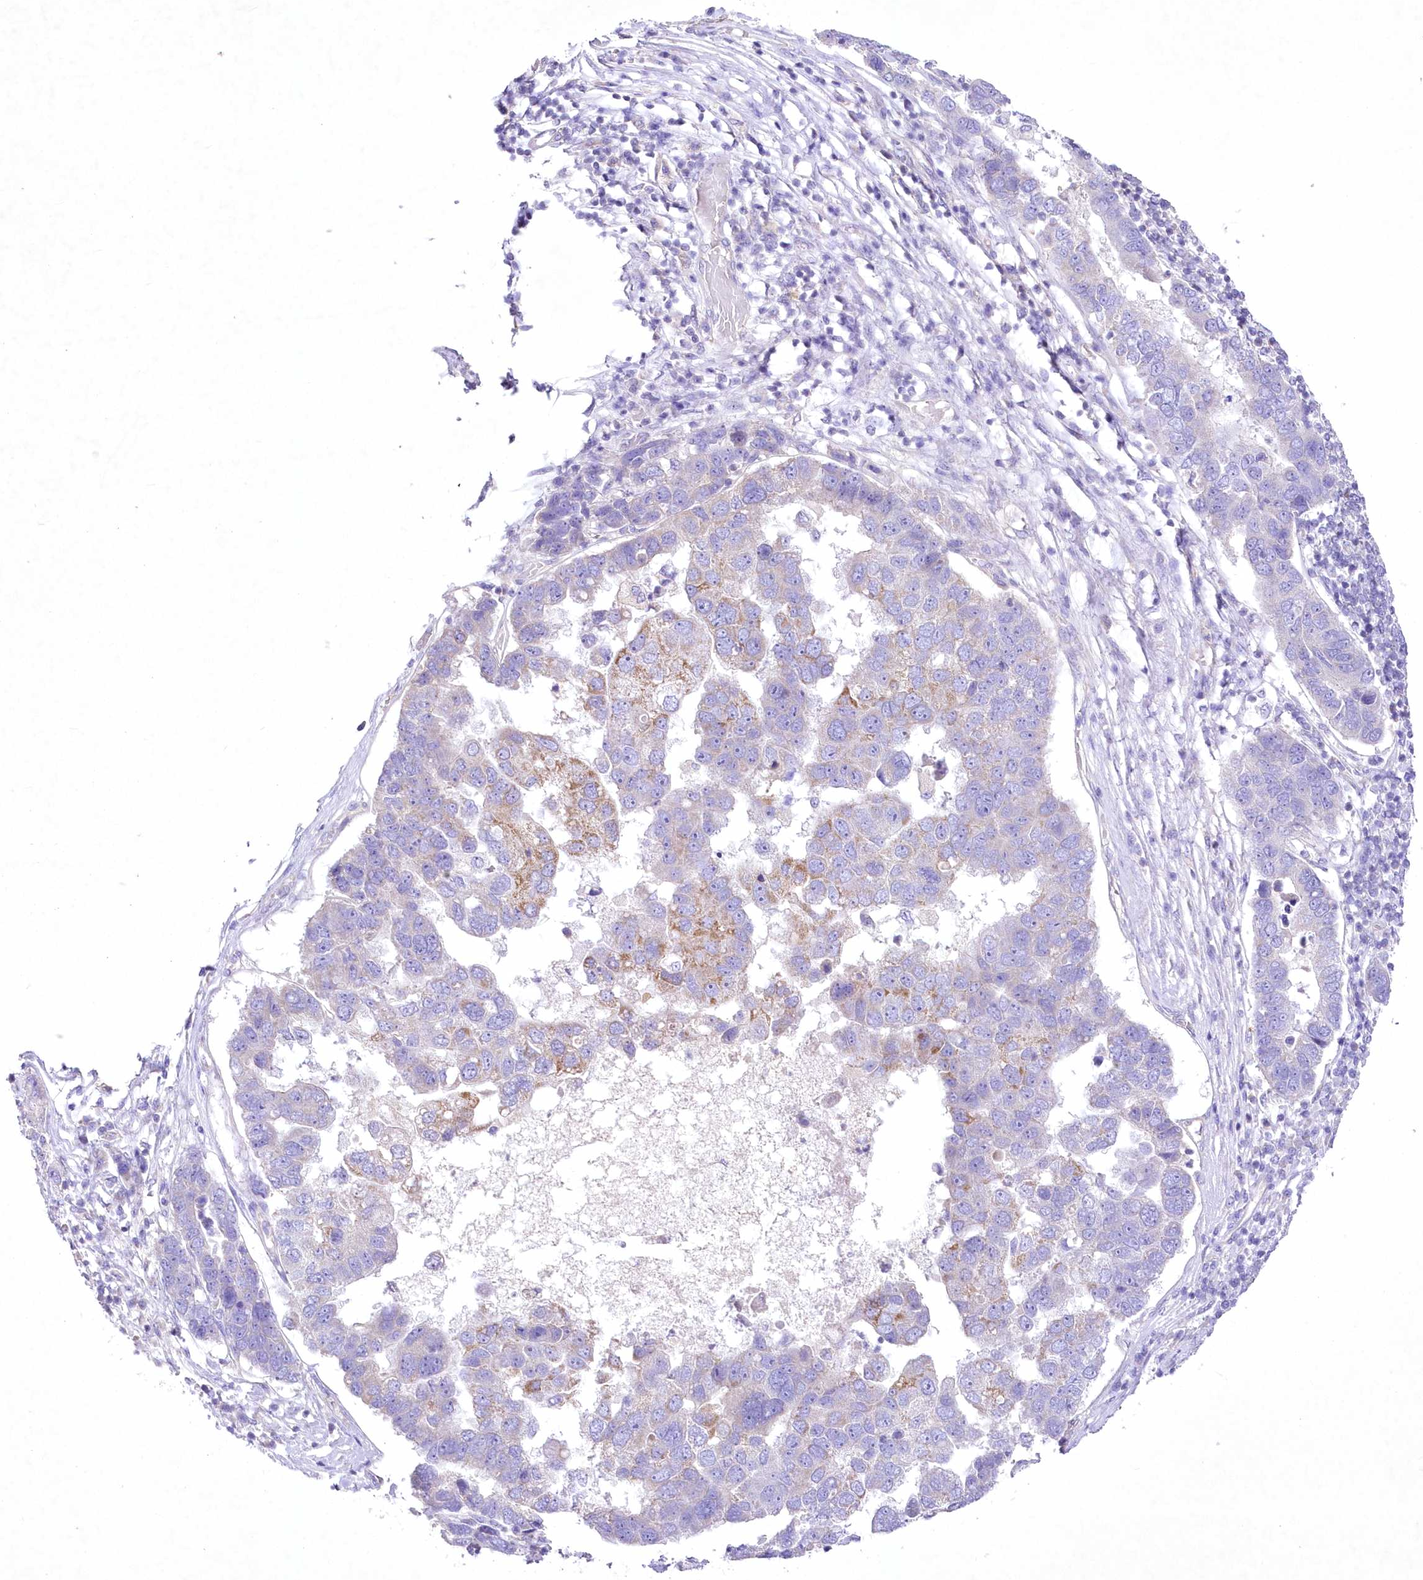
{"staining": {"intensity": "moderate", "quantity": "<25%", "location": "cytoplasmic/membranous"}, "tissue": "pancreatic cancer", "cell_type": "Tumor cells", "image_type": "cancer", "snomed": [{"axis": "morphology", "description": "Adenocarcinoma, NOS"}, {"axis": "topography", "description": "Pancreas"}], "caption": "There is low levels of moderate cytoplasmic/membranous positivity in tumor cells of pancreatic adenocarcinoma, as demonstrated by immunohistochemical staining (brown color).", "gene": "ITSN2", "patient": {"sex": "female", "age": 61}}